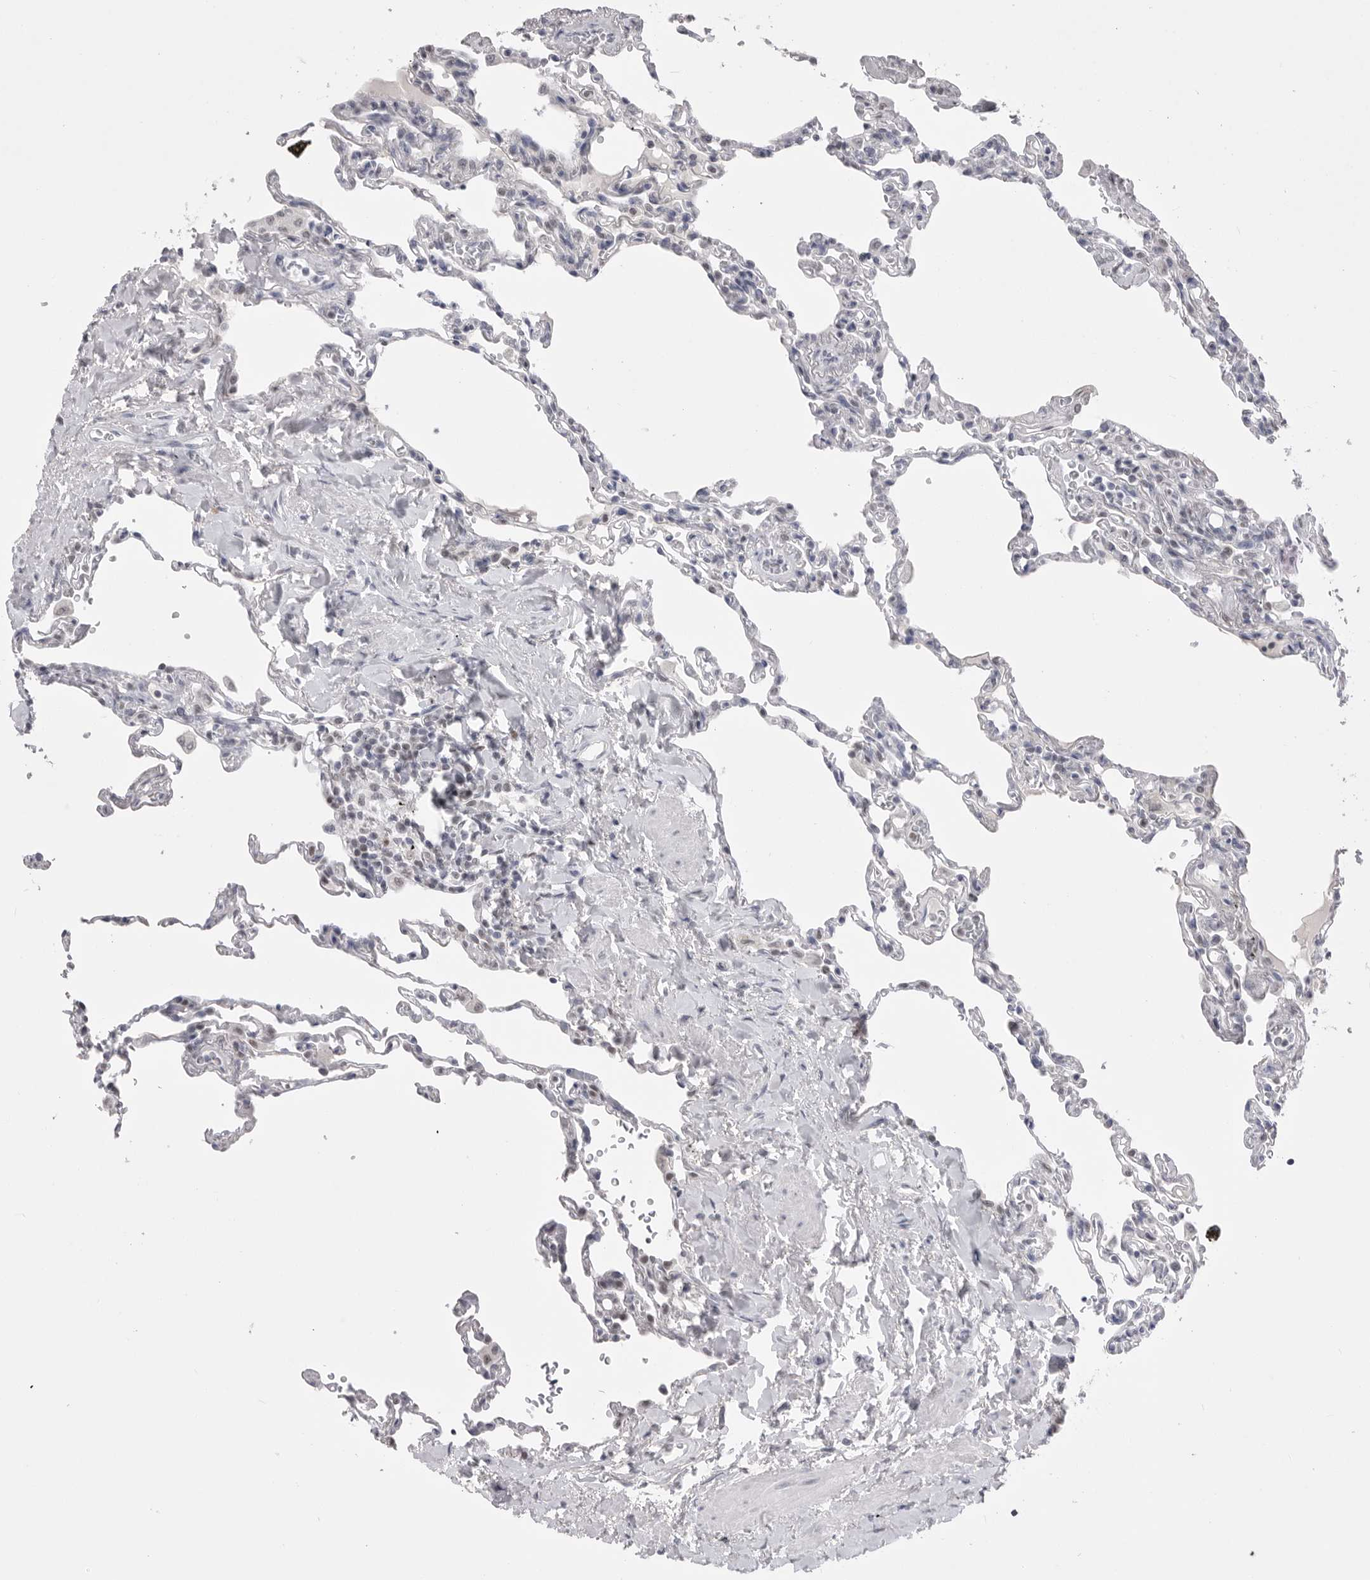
{"staining": {"intensity": "negative", "quantity": "none", "location": "none"}, "tissue": "lung", "cell_type": "Alveolar cells", "image_type": "normal", "snomed": [{"axis": "morphology", "description": "Normal tissue, NOS"}, {"axis": "topography", "description": "Lung"}], "caption": "The immunohistochemistry micrograph has no significant positivity in alveolar cells of lung. (DAB immunohistochemistry (IHC) with hematoxylin counter stain).", "gene": "ZBTB7B", "patient": {"sex": "male", "age": 59}}